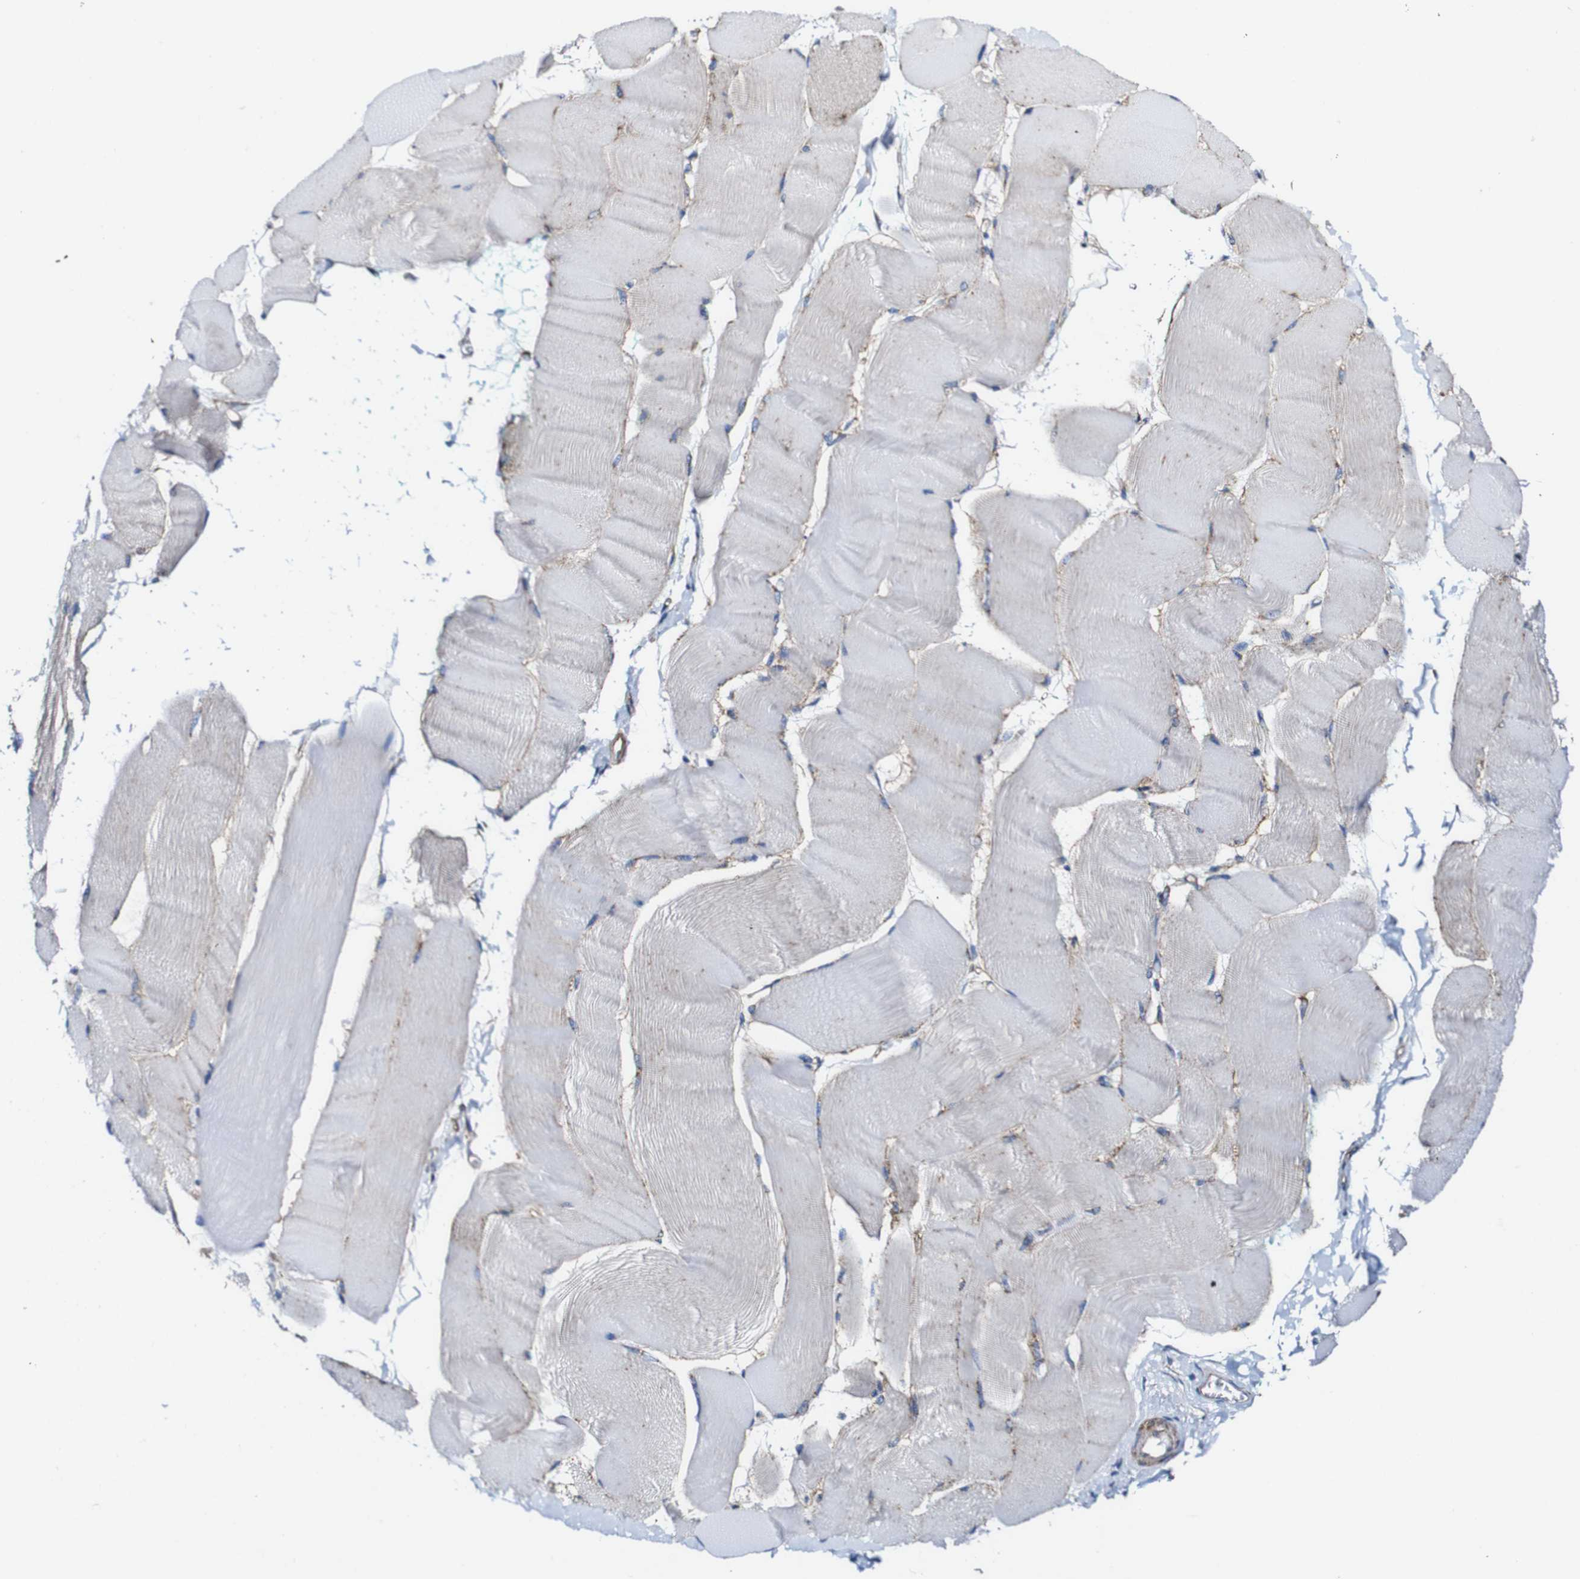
{"staining": {"intensity": "moderate", "quantity": "<25%", "location": "cytoplasmic/membranous"}, "tissue": "skeletal muscle", "cell_type": "Myocytes", "image_type": "normal", "snomed": [{"axis": "morphology", "description": "Normal tissue, NOS"}, {"axis": "morphology", "description": "Squamous cell carcinoma, NOS"}, {"axis": "topography", "description": "Skeletal muscle"}], "caption": "Protein analysis of benign skeletal muscle exhibits moderate cytoplasmic/membranous expression in approximately <25% of myocytes.", "gene": "CSF1R", "patient": {"sex": "male", "age": 51}}